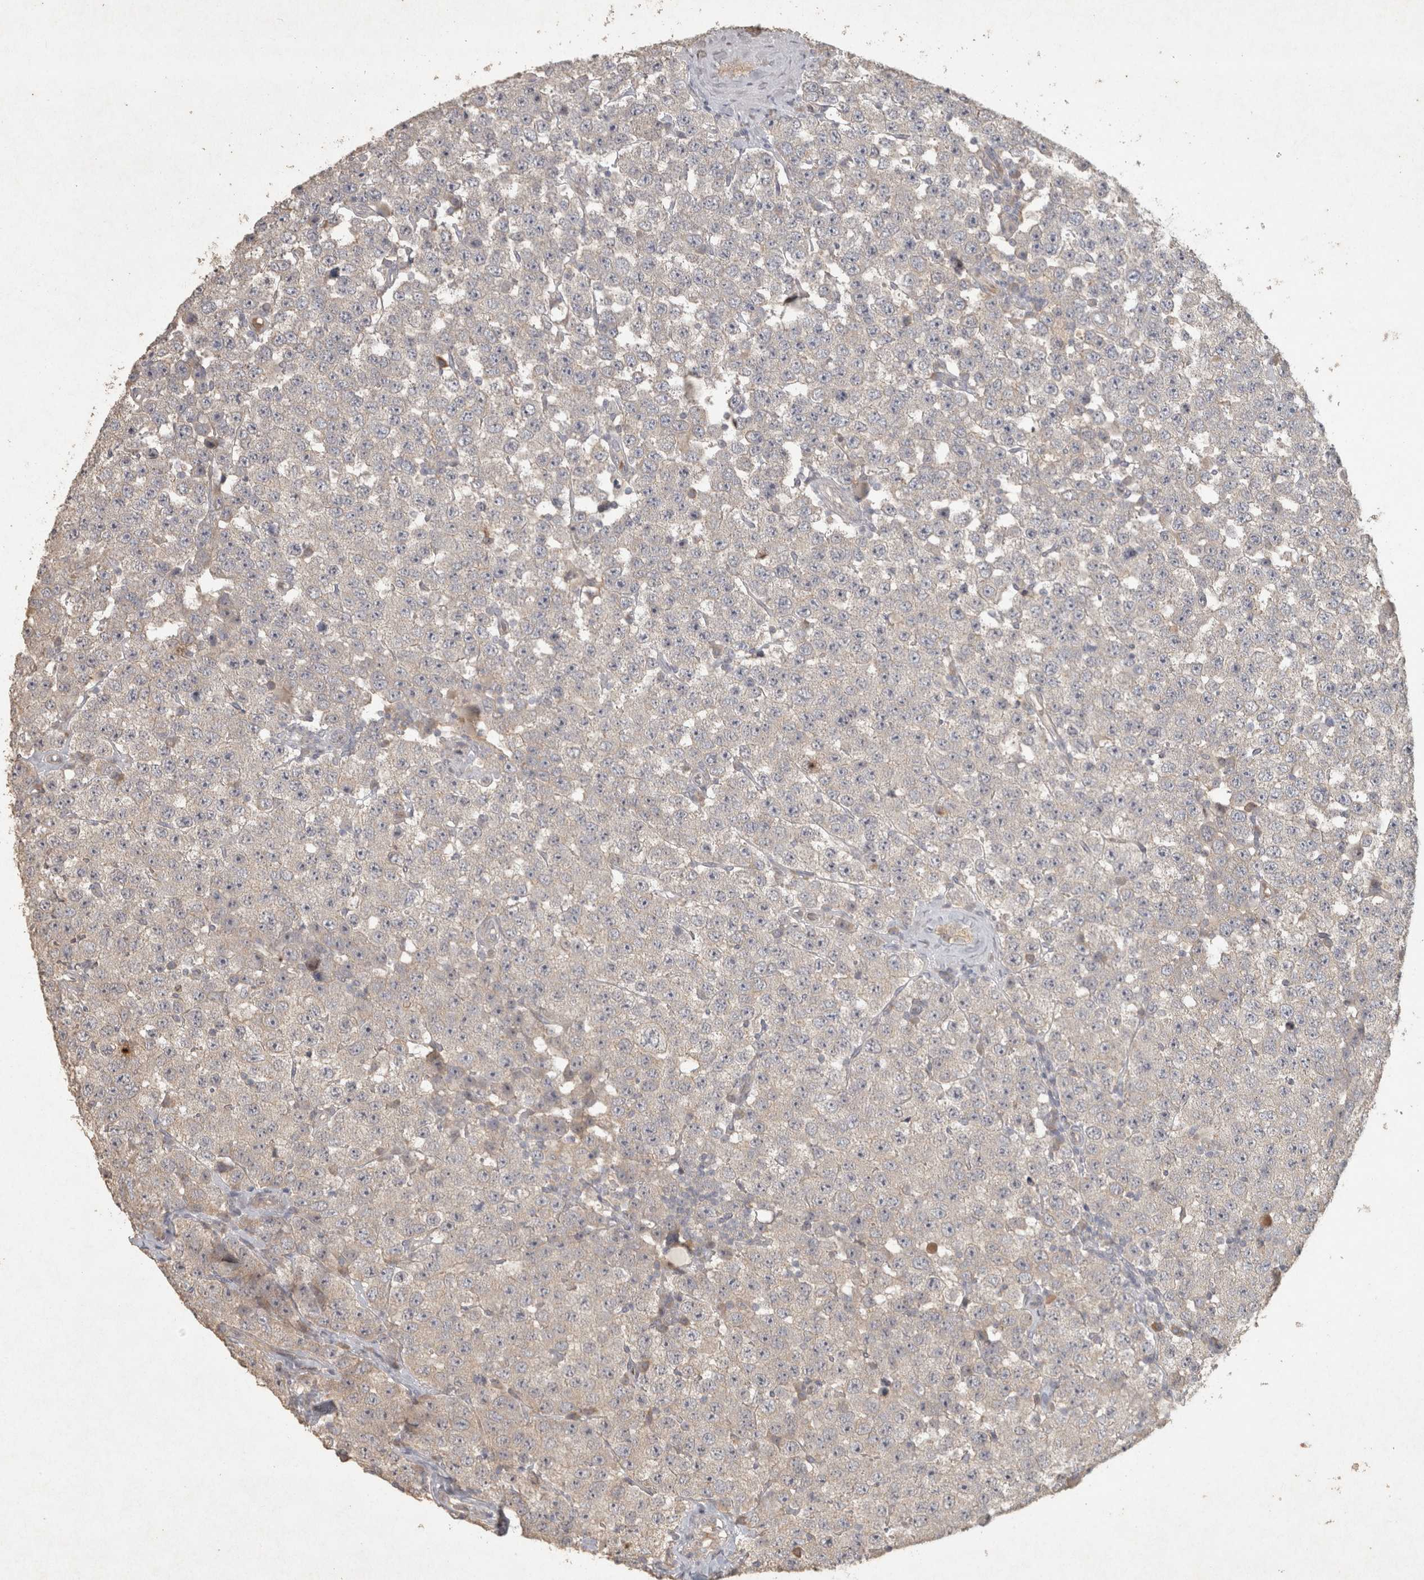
{"staining": {"intensity": "negative", "quantity": "none", "location": "none"}, "tissue": "testis cancer", "cell_type": "Tumor cells", "image_type": "cancer", "snomed": [{"axis": "morphology", "description": "Seminoma, NOS"}, {"axis": "topography", "description": "Testis"}], "caption": "Tumor cells show no significant protein expression in seminoma (testis).", "gene": "OSTN", "patient": {"sex": "male", "age": 28}}